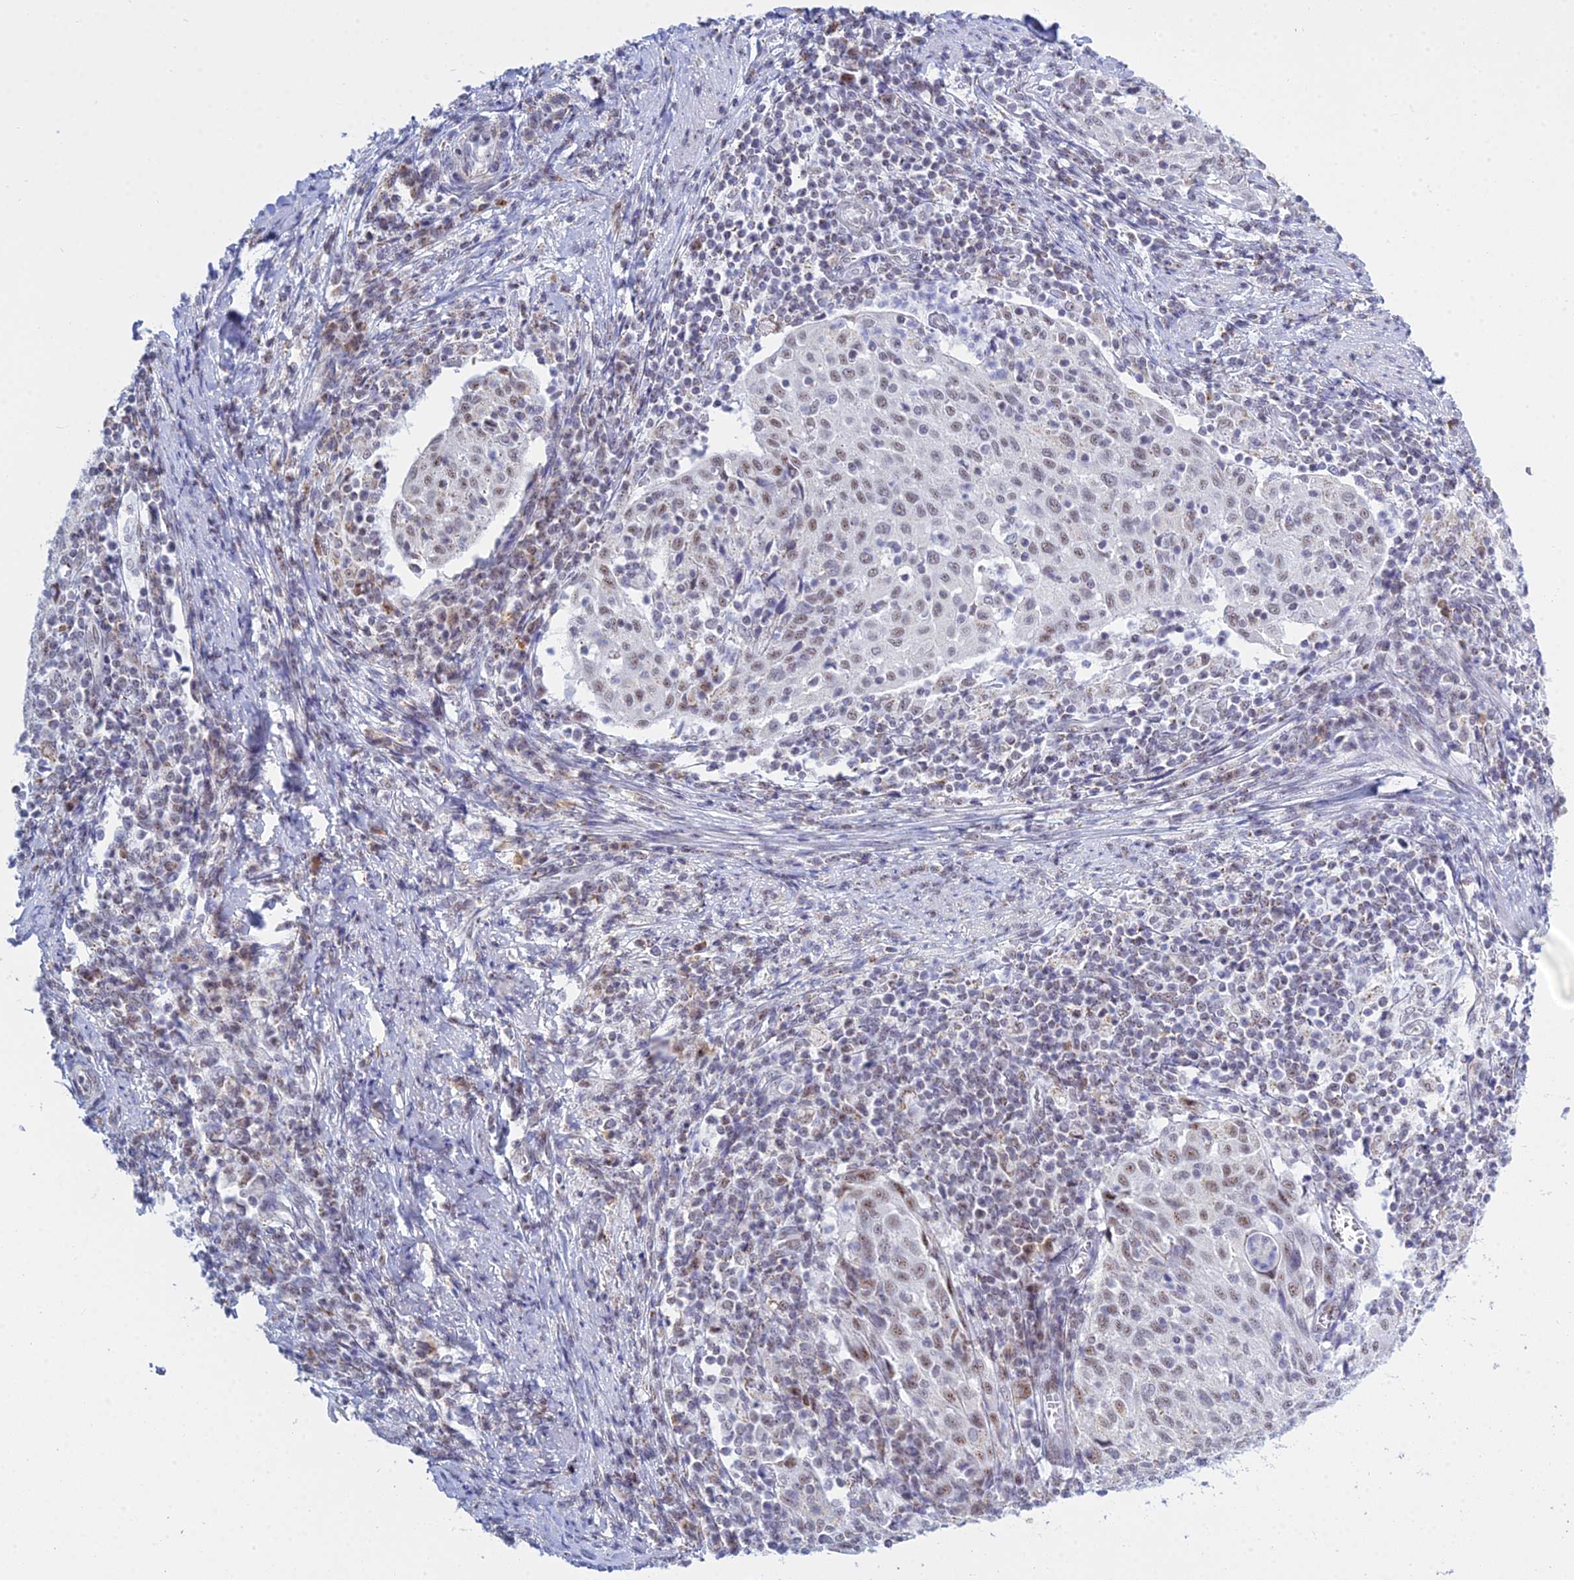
{"staining": {"intensity": "weak", "quantity": ">75%", "location": "nuclear"}, "tissue": "cervical cancer", "cell_type": "Tumor cells", "image_type": "cancer", "snomed": [{"axis": "morphology", "description": "Squamous cell carcinoma, NOS"}, {"axis": "topography", "description": "Cervix"}], "caption": "Immunohistochemistry of cervical cancer (squamous cell carcinoma) shows low levels of weak nuclear positivity in approximately >75% of tumor cells.", "gene": "KLF14", "patient": {"sex": "female", "age": 52}}